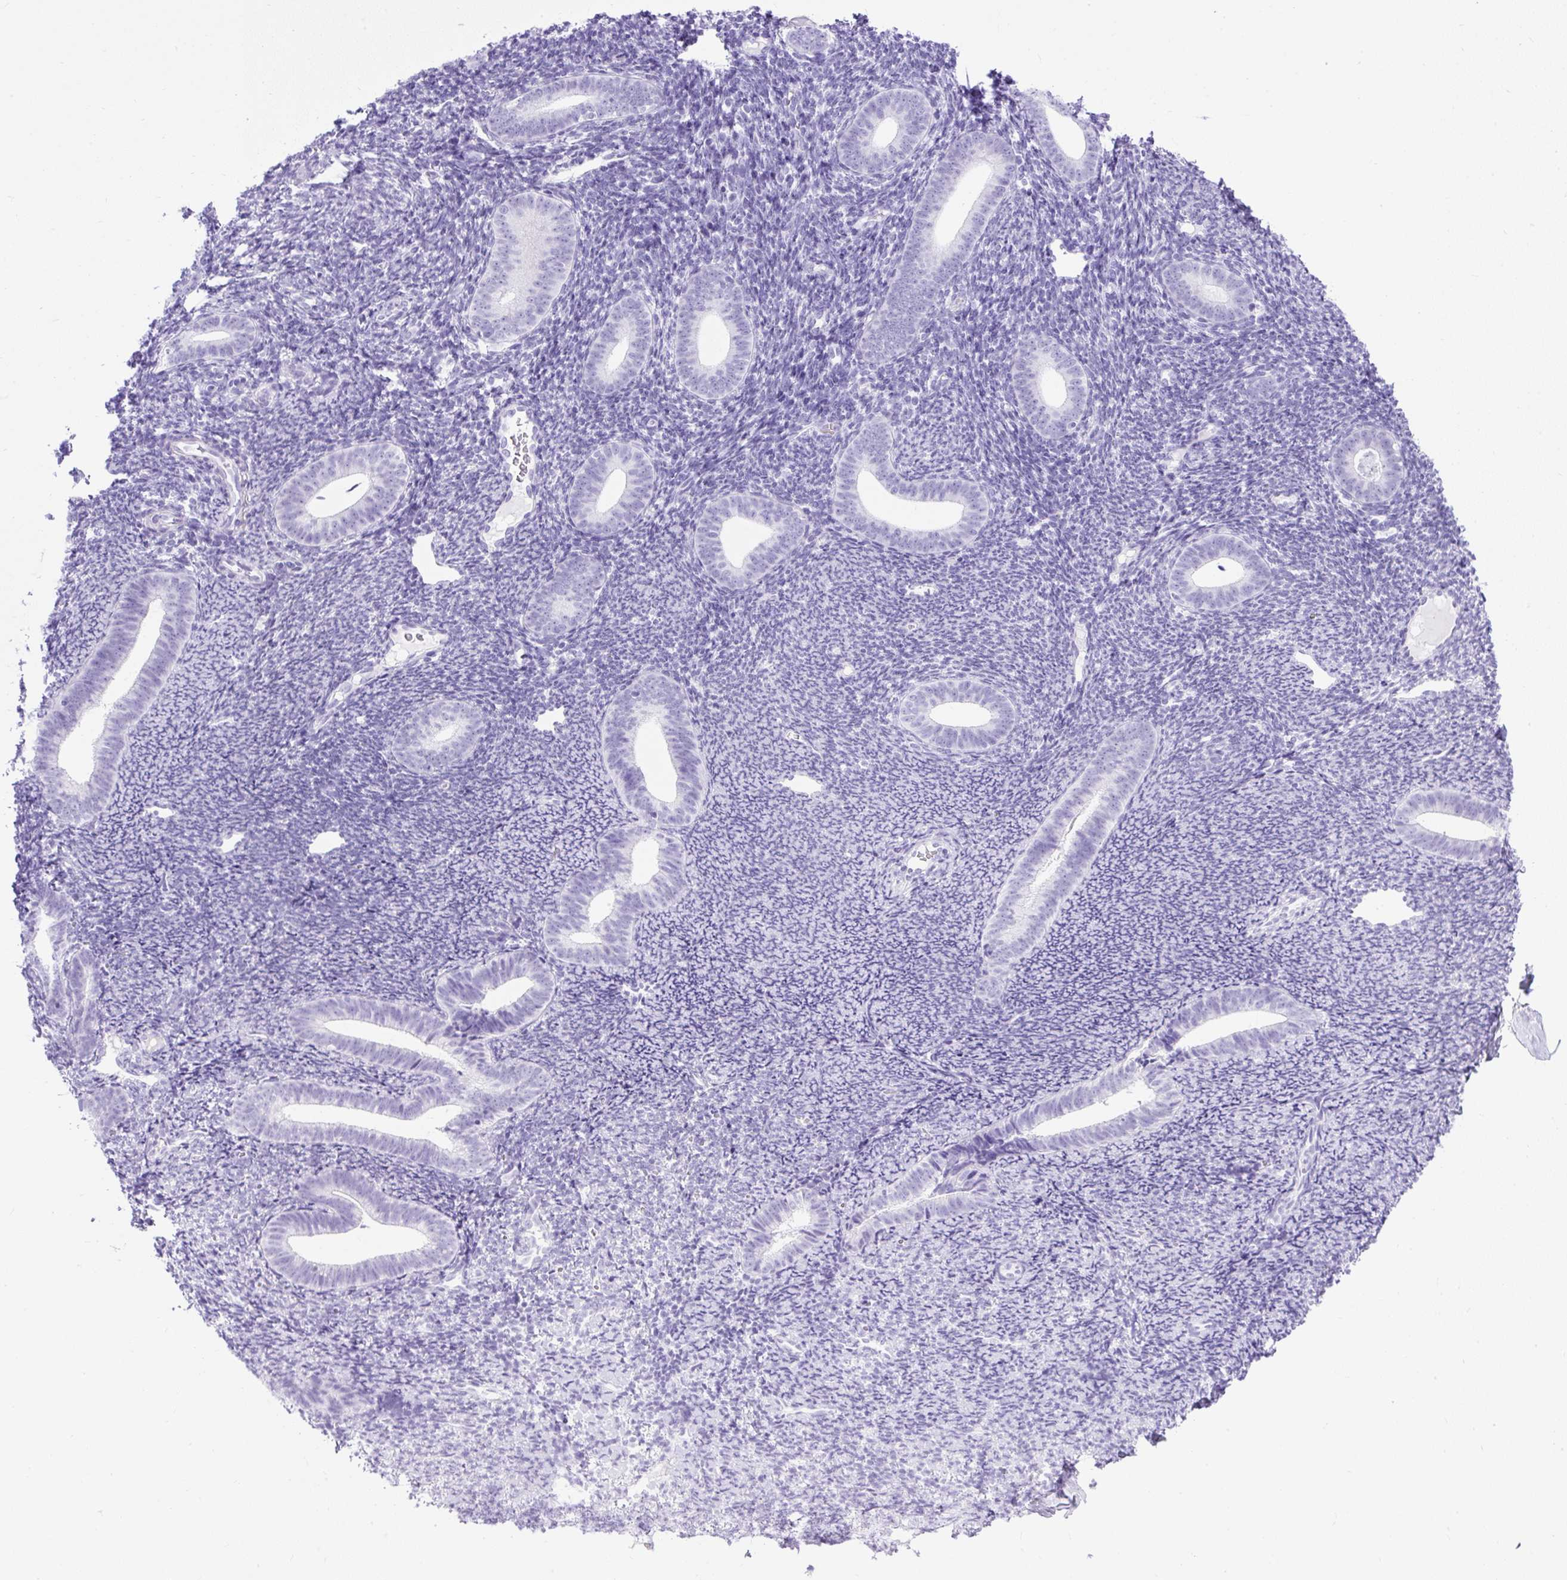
{"staining": {"intensity": "negative", "quantity": "none", "location": "none"}, "tissue": "endometrium", "cell_type": "Cells in endometrial stroma", "image_type": "normal", "snomed": [{"axis": "morphology", "description": "Normal tissue, NOS"}, {"axis": "topography", "description": "Endometrium"}], "caption": "Immunohistochemistry (IHC) of normal human endometrium reveals no expression in cells in endometrial stroma.", "gene": "UPP1", "patient": {"sex": "female", "age": 39}}